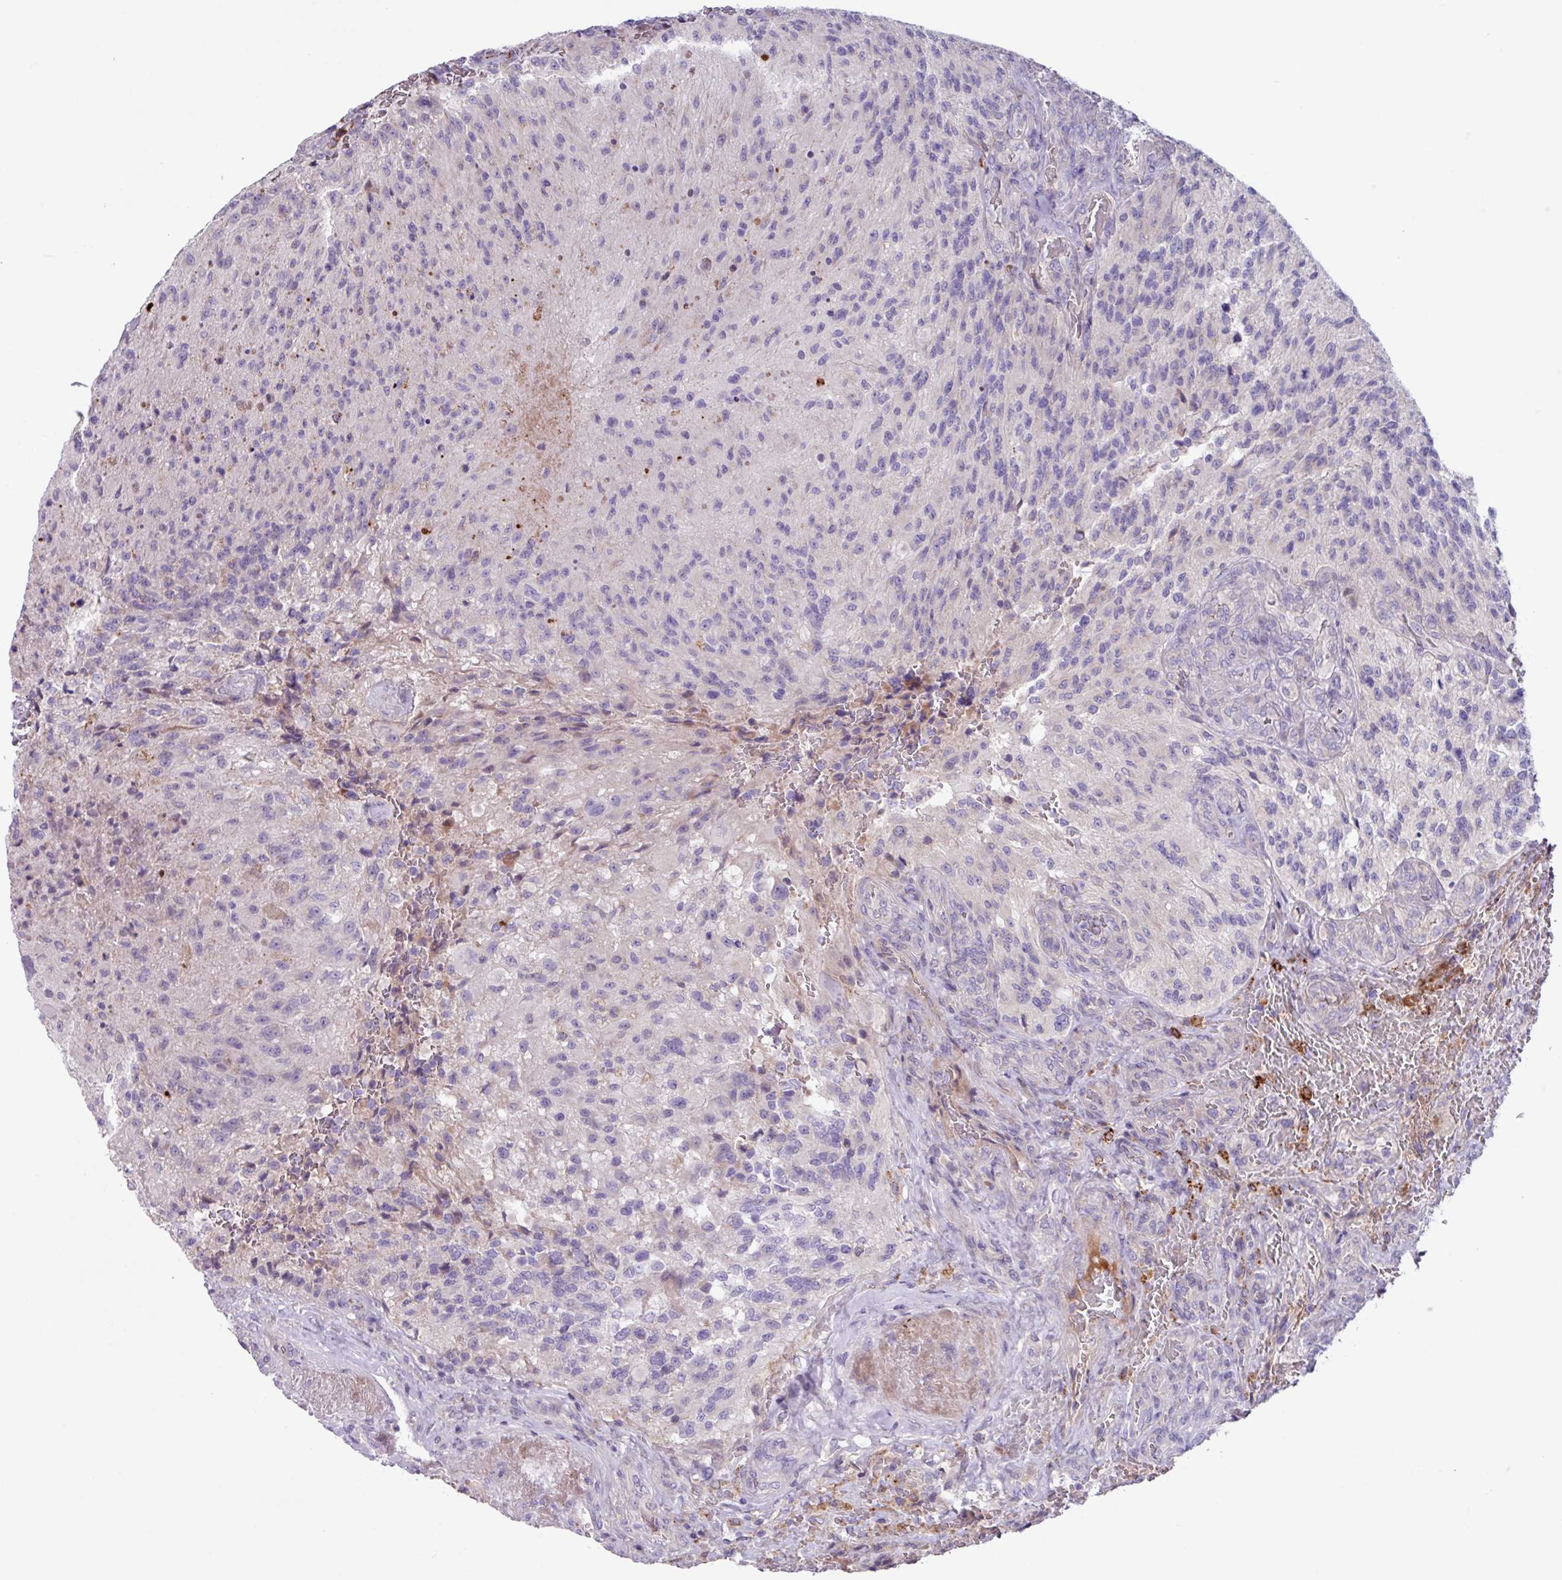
{"staining": {"intensity": "negative", "quantity": "none", "location": "none"}, "tissue": "glioma", "cell_type": "Tumor cells", "image_type": "cancer", "snomed": [{"axis": "morphology", "description": "Normal tissue, NOS"}, {"axis": "morphology", "description": "Glioma, malignant, High grade"}, {"axis": "topography", "description": "Cerebral cortex"}], "caption": "This is a micrograph of immunohistochemistry staining of glioma, which shows no positivity in tumor cells.", "gene": "IQCJ", "patient": {"sex": "male", "age": 56}}